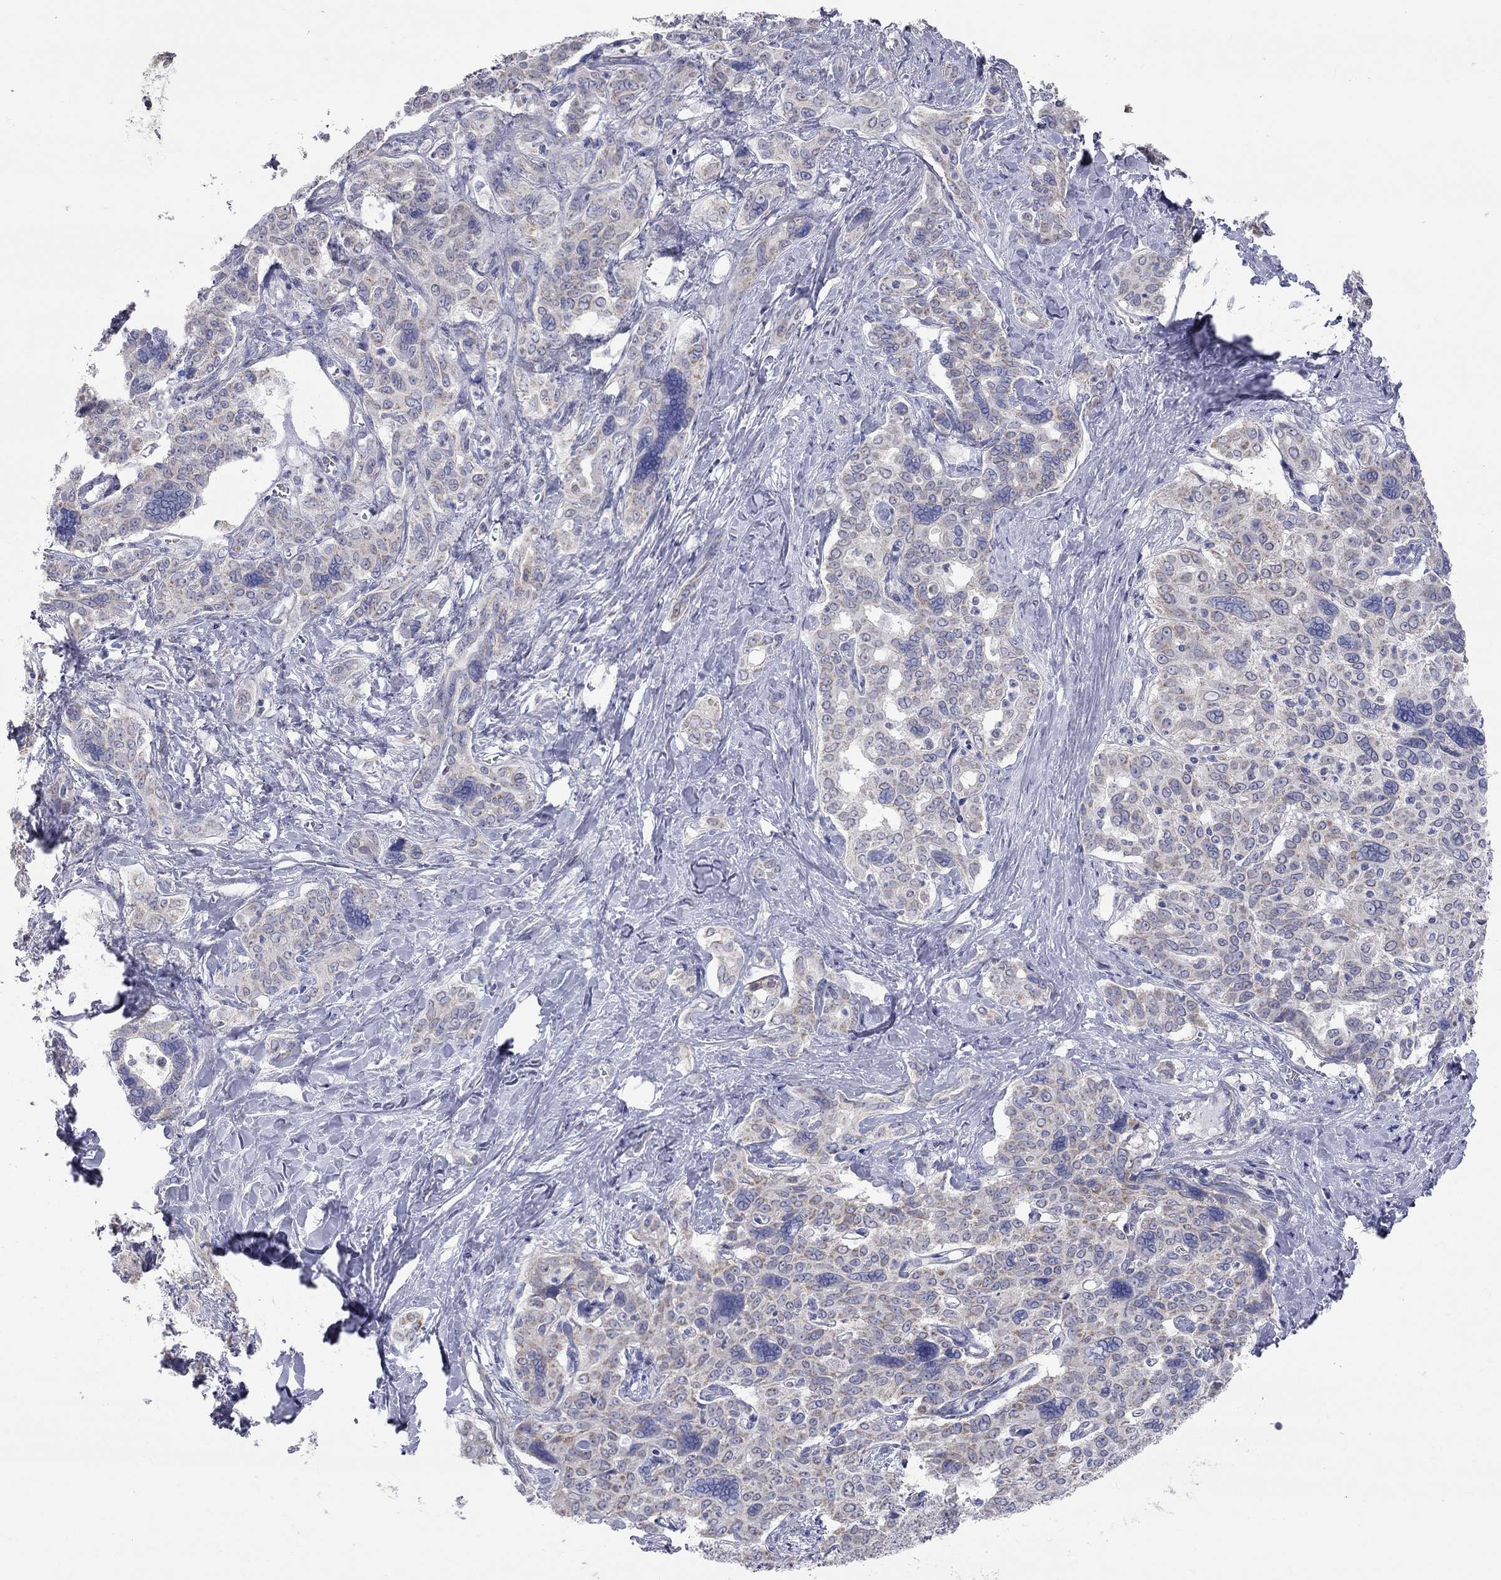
{"staining": {"intensity": "negative", "quantity": "none", "location": "none"}, "tissue": "liver cancer", "cell_type": "Tumor cells", "image_type": "cancer", "snomed": [{"axis": "morphology", "description": "Cholangiocarcinoma"}, {"axis": "topography", "description": "Liver"}], "caption": "There is no significant expression in tumor cells of liver cholangiocarcinoma.", "gene": "CFAP161", "patient": {"sex": "female", "age": 47}}